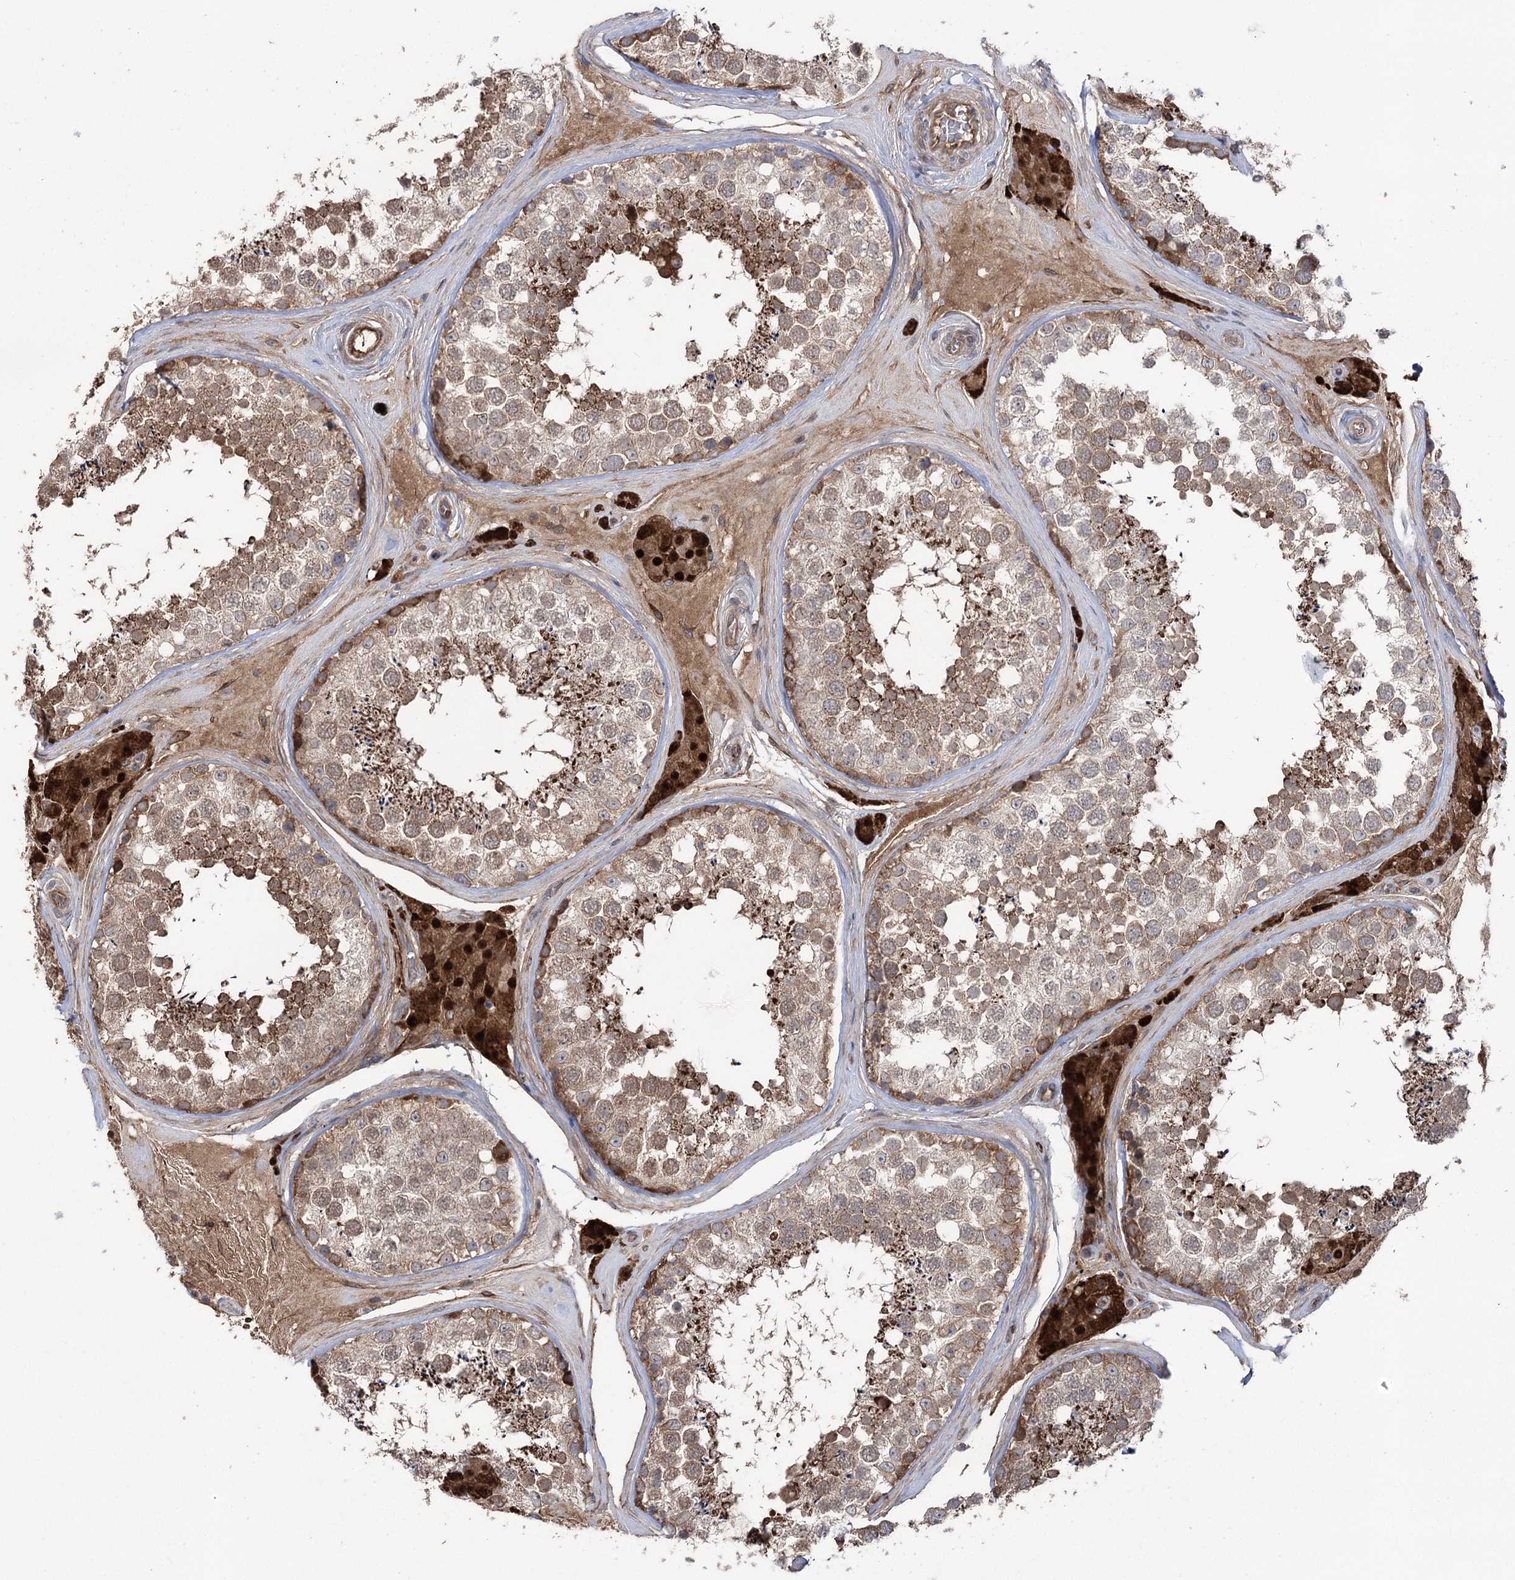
{"staining": {"intensity": "moderate", "quantity": ">75%", "location": "cytoplasmic/membranous"}, "tissue": "testis", "cell_type": "Cells in seminiferous ducts", "image_type": "normal", "snomed": [{"axis": "morphology", "description": "Normal tissue, NOS"}, {"axis": "topography", "description": "Testis"}], "caption": "Immunohistochemical staining of benign human testis exhibits >75% levels of moderate cytoplasmic/membranous protein positivity in approximately >75% of cells in seminiferous ducts. (DAB (3,3'-diaminobenzidine) = brown stain, brightfield microscopy at high magnification).", "gene": "OTUD1", "patient": {"sex": "male", "age": 46}}